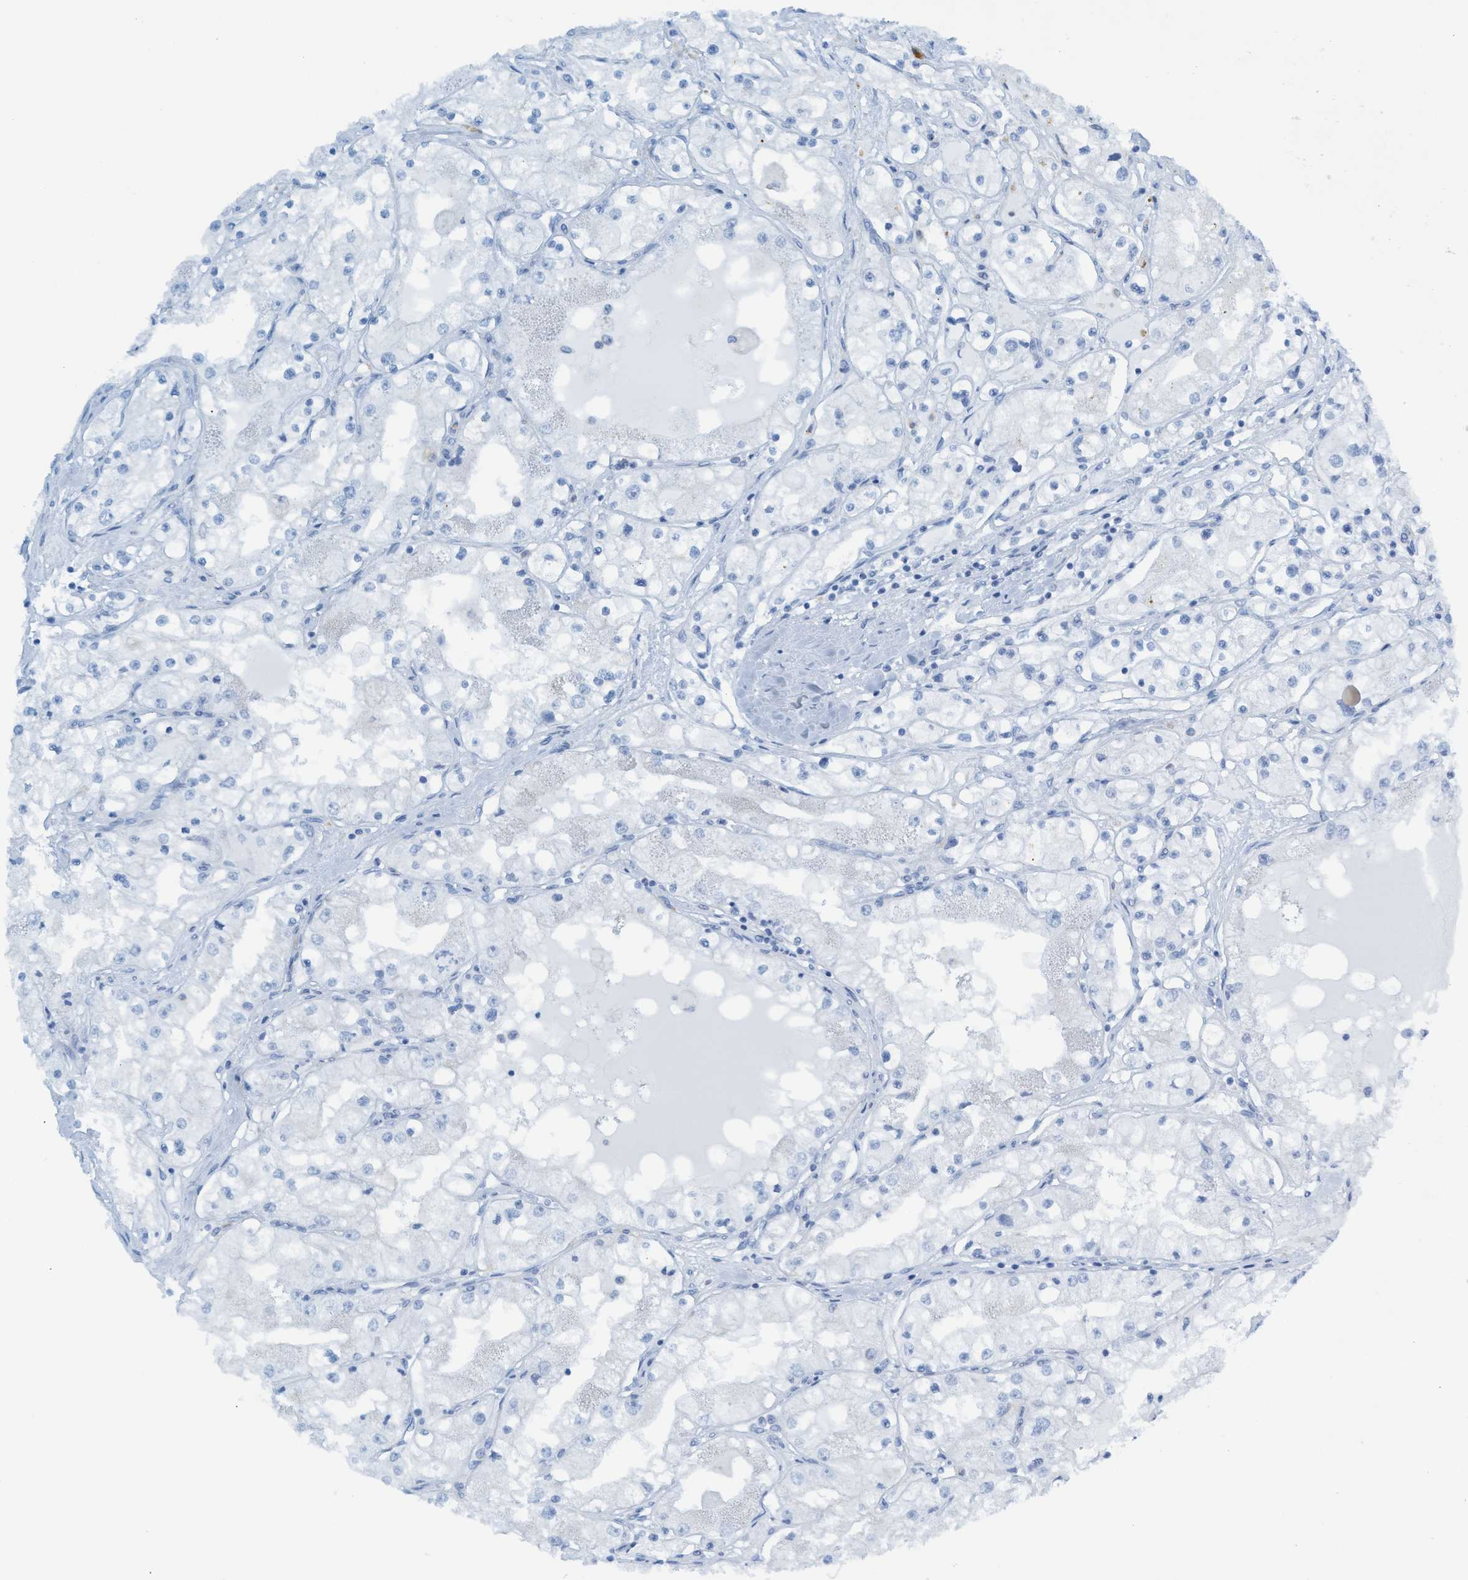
{"staining": {"intensity": "negative", "quantity": "none", "location": "none"}, "tissue": "renal cancer", "cell_type": "Tumor cells", "image_type": "cancer", "snomed": [{"axis": "morphology", "description": "Adenocarcinoma, NOS"}, {"axis": "topography", "description": "Kidney"}], "caption": "Tumor cells are negative for brown protein staining in renal cancer.", "gene": "C21orf62", "patient": {"sex": "male", "age": 68}}